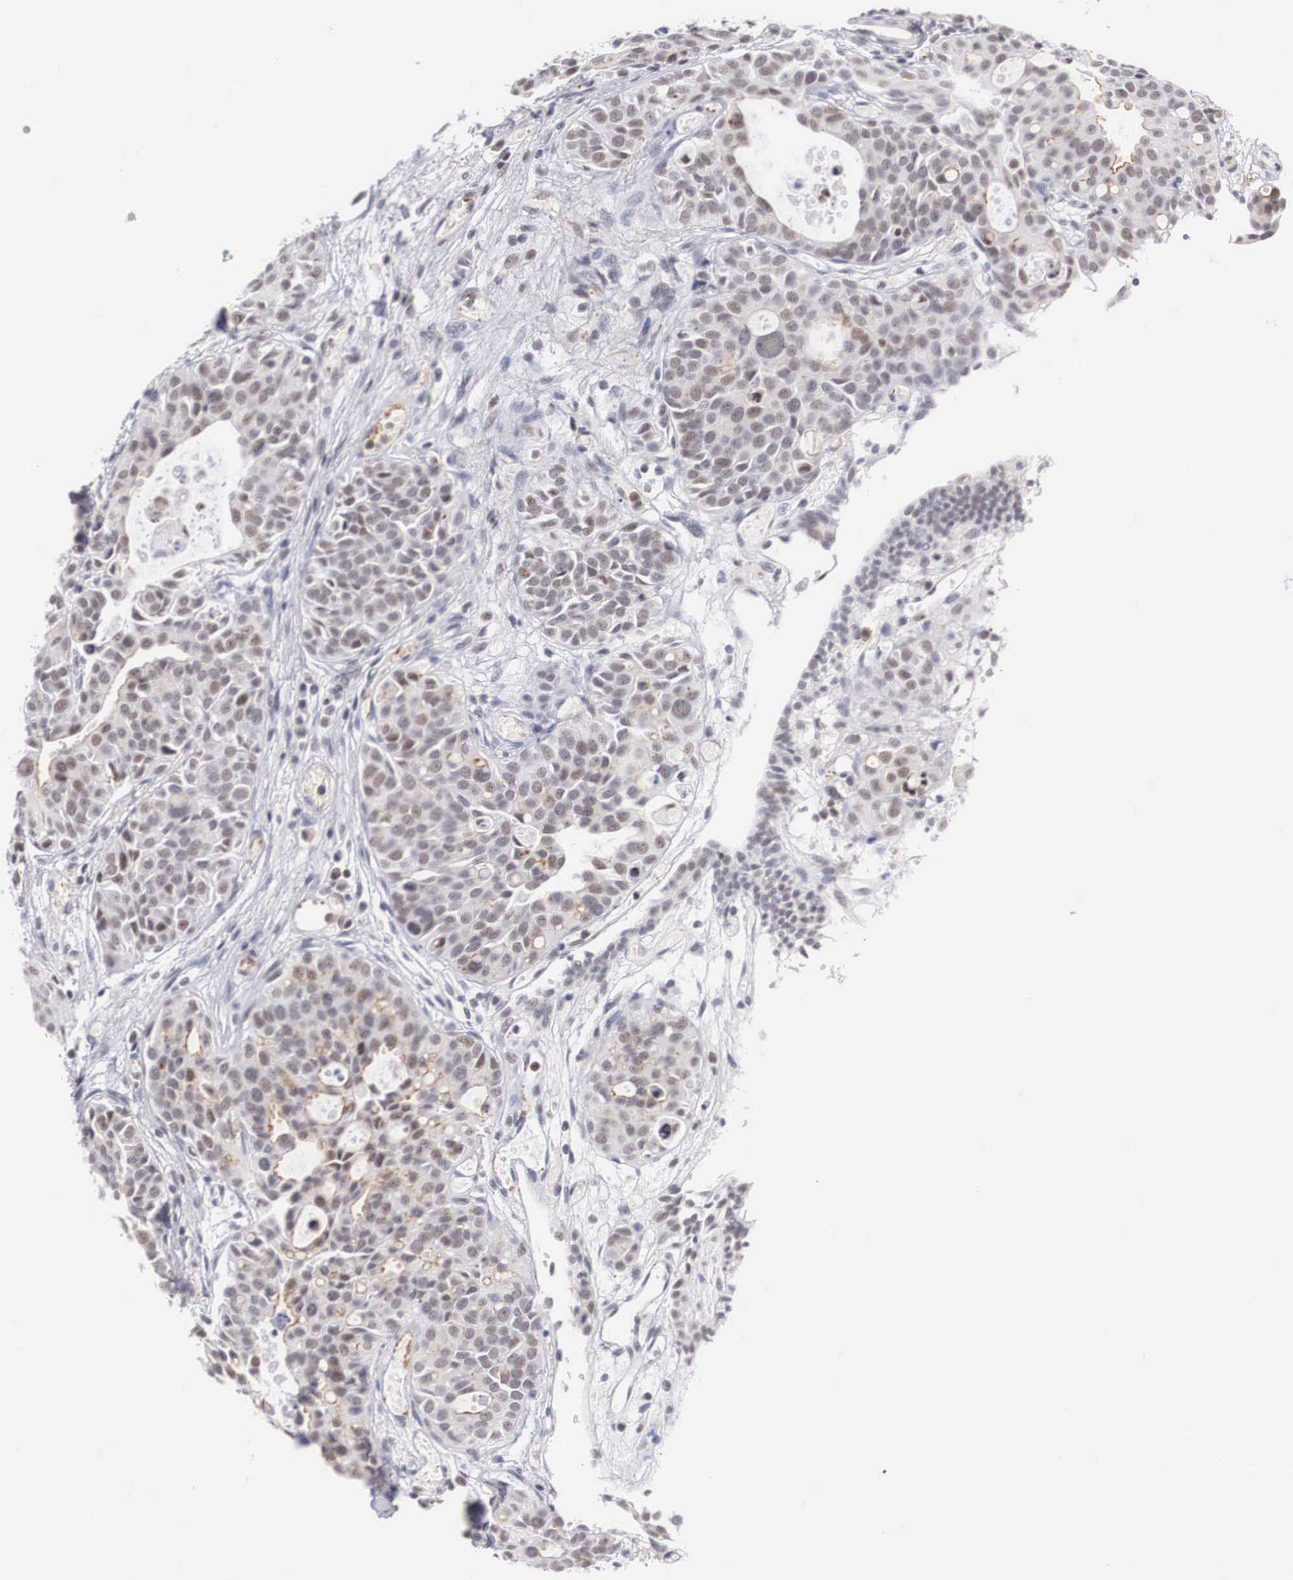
{"staining": {"intensity": "weak", "quantity": ">75%", "location": "nuclear"}, "tissue": "urothelial cancer", "cell_type": "Tumor cells", "image_type": "cancer", "snomed": [{"axis": "morphology", "description": "Urothelial carcinoma, High grade"}, {"axis": "topography", "description": "Urinary bladder"}], "caption": "Tumor cells display low levels of weak nuclear expression in approximately >75% of cells in high-grade urothelial carcinoma.", "gene": "FAM47A", "patient": {"sex": "male", "age": 78}}